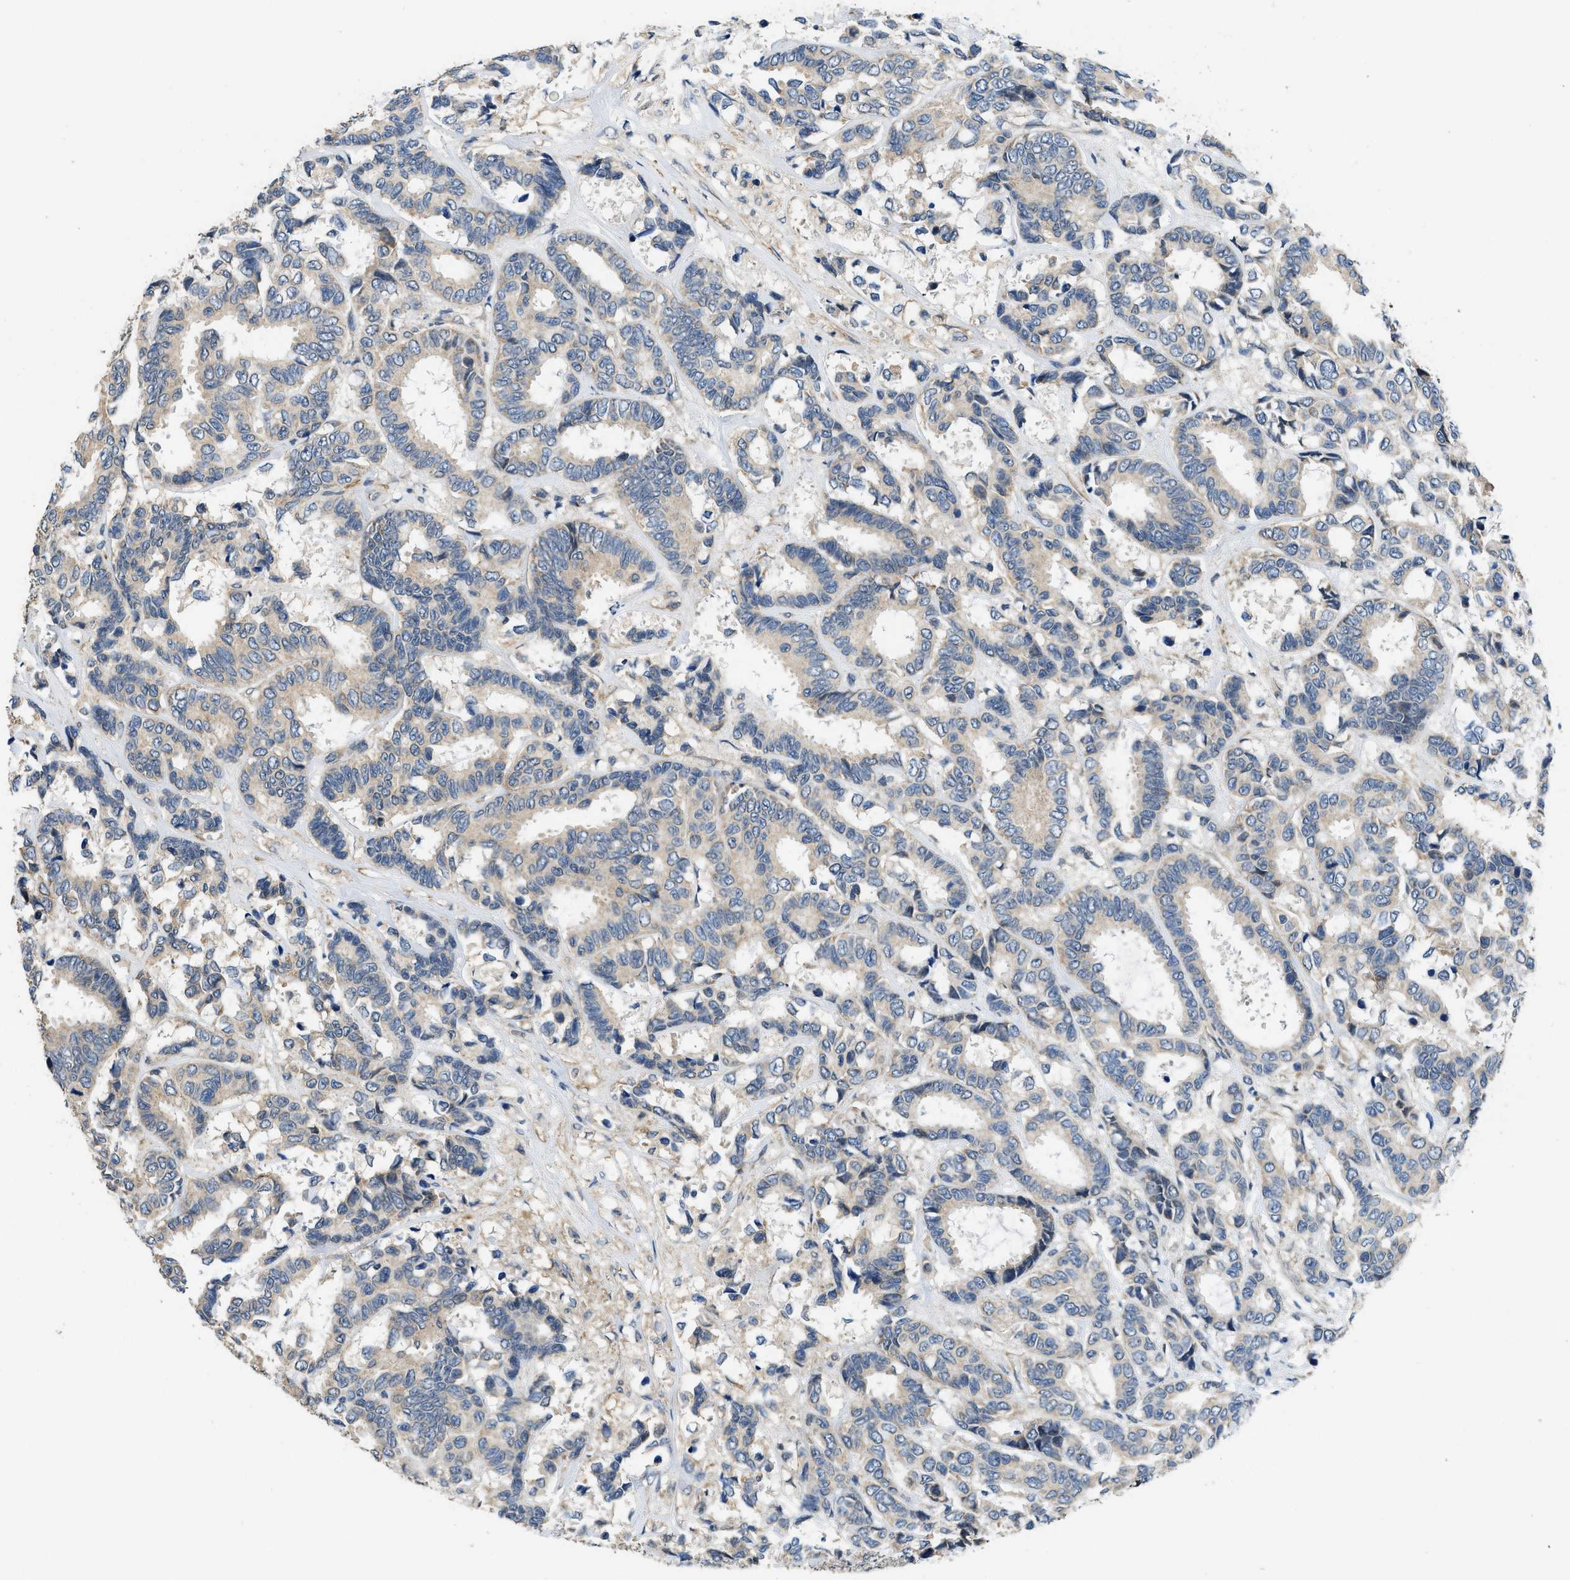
{"staining": {"intensity": "weak", "quantity": "<25%", "location": "cytoplasmic/membranous"}, "tissue": "breast cancer", "cell_type": "Tumor cells", "image_type": "cancer", "snomed": [{"axis": "morphology", "description": "Duct carcinoma"}, {"axis": "topography", "description": "Breast"}], "caption": "Human invasive ductal carcinoma (breast) stained for a protein using immunohistochemistry (IHC) shows no expression in tumor cells.", "gene": "SSH2", "patient": {"sex": "female", "age": 87}}